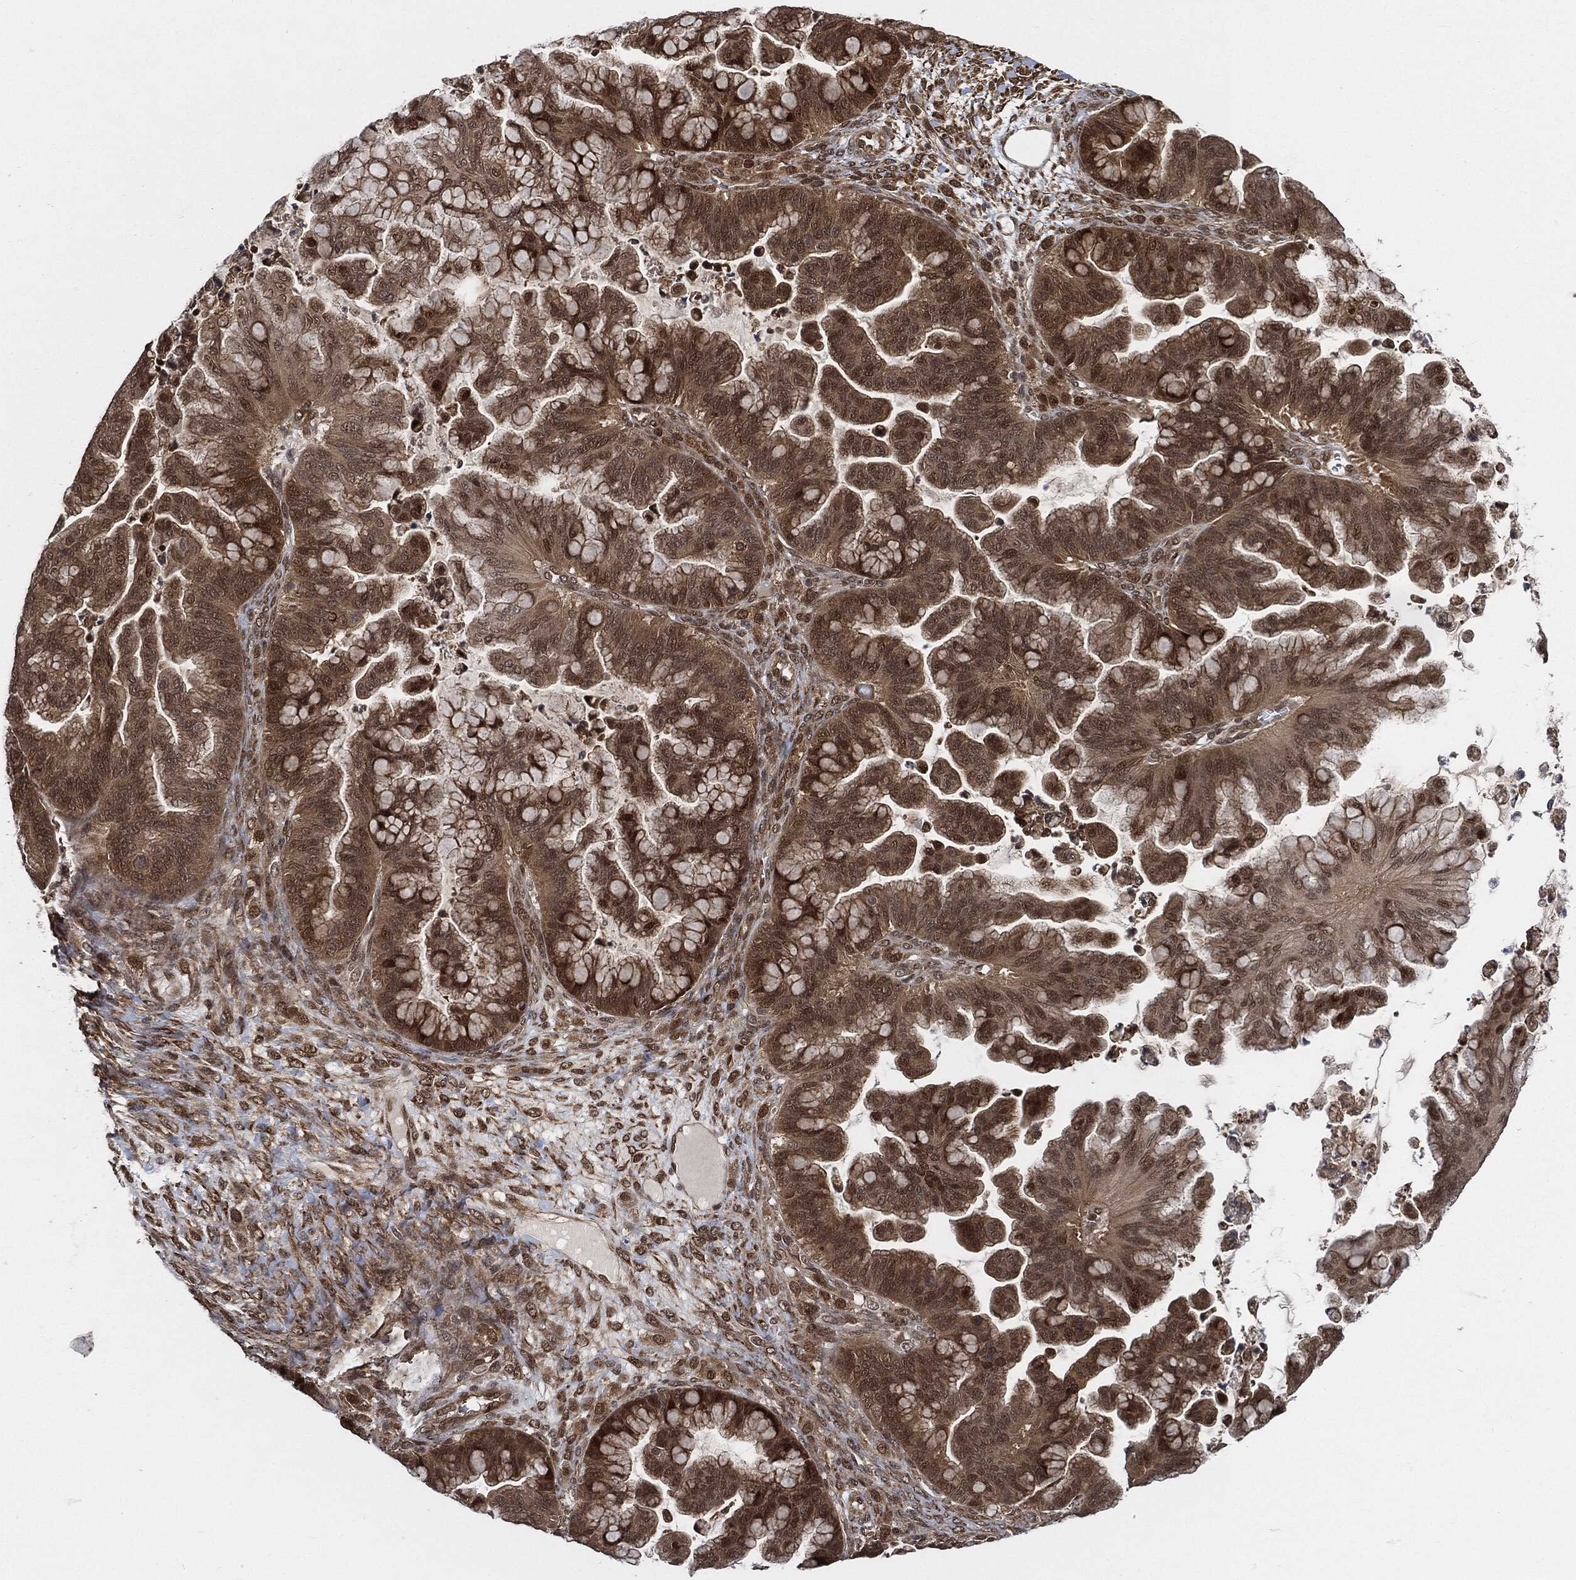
{"staining": {"intensity": "moderate", "quantity": ">75%", "location": "cytoplasmic/membranous,nuclear"}, "tissue": "ovarian cancer", "cell_type": "Tumor cells", "image_type": "cancer", "snomed": [{"axis": "morphology", "description": "Cystadenocarcinoma, mucinous, NOS"}, {"axis": "topography", "description": "Ovary"}], "caption": "Ovarian cancer was stained to show a protein in brown. There is medium levels of moderate cytoplasmic/membranous and nuclear positivity in approximately >75% of tumor cells.", "gene": "CUTA", "patient": {"sex": "female", "age": 67}}